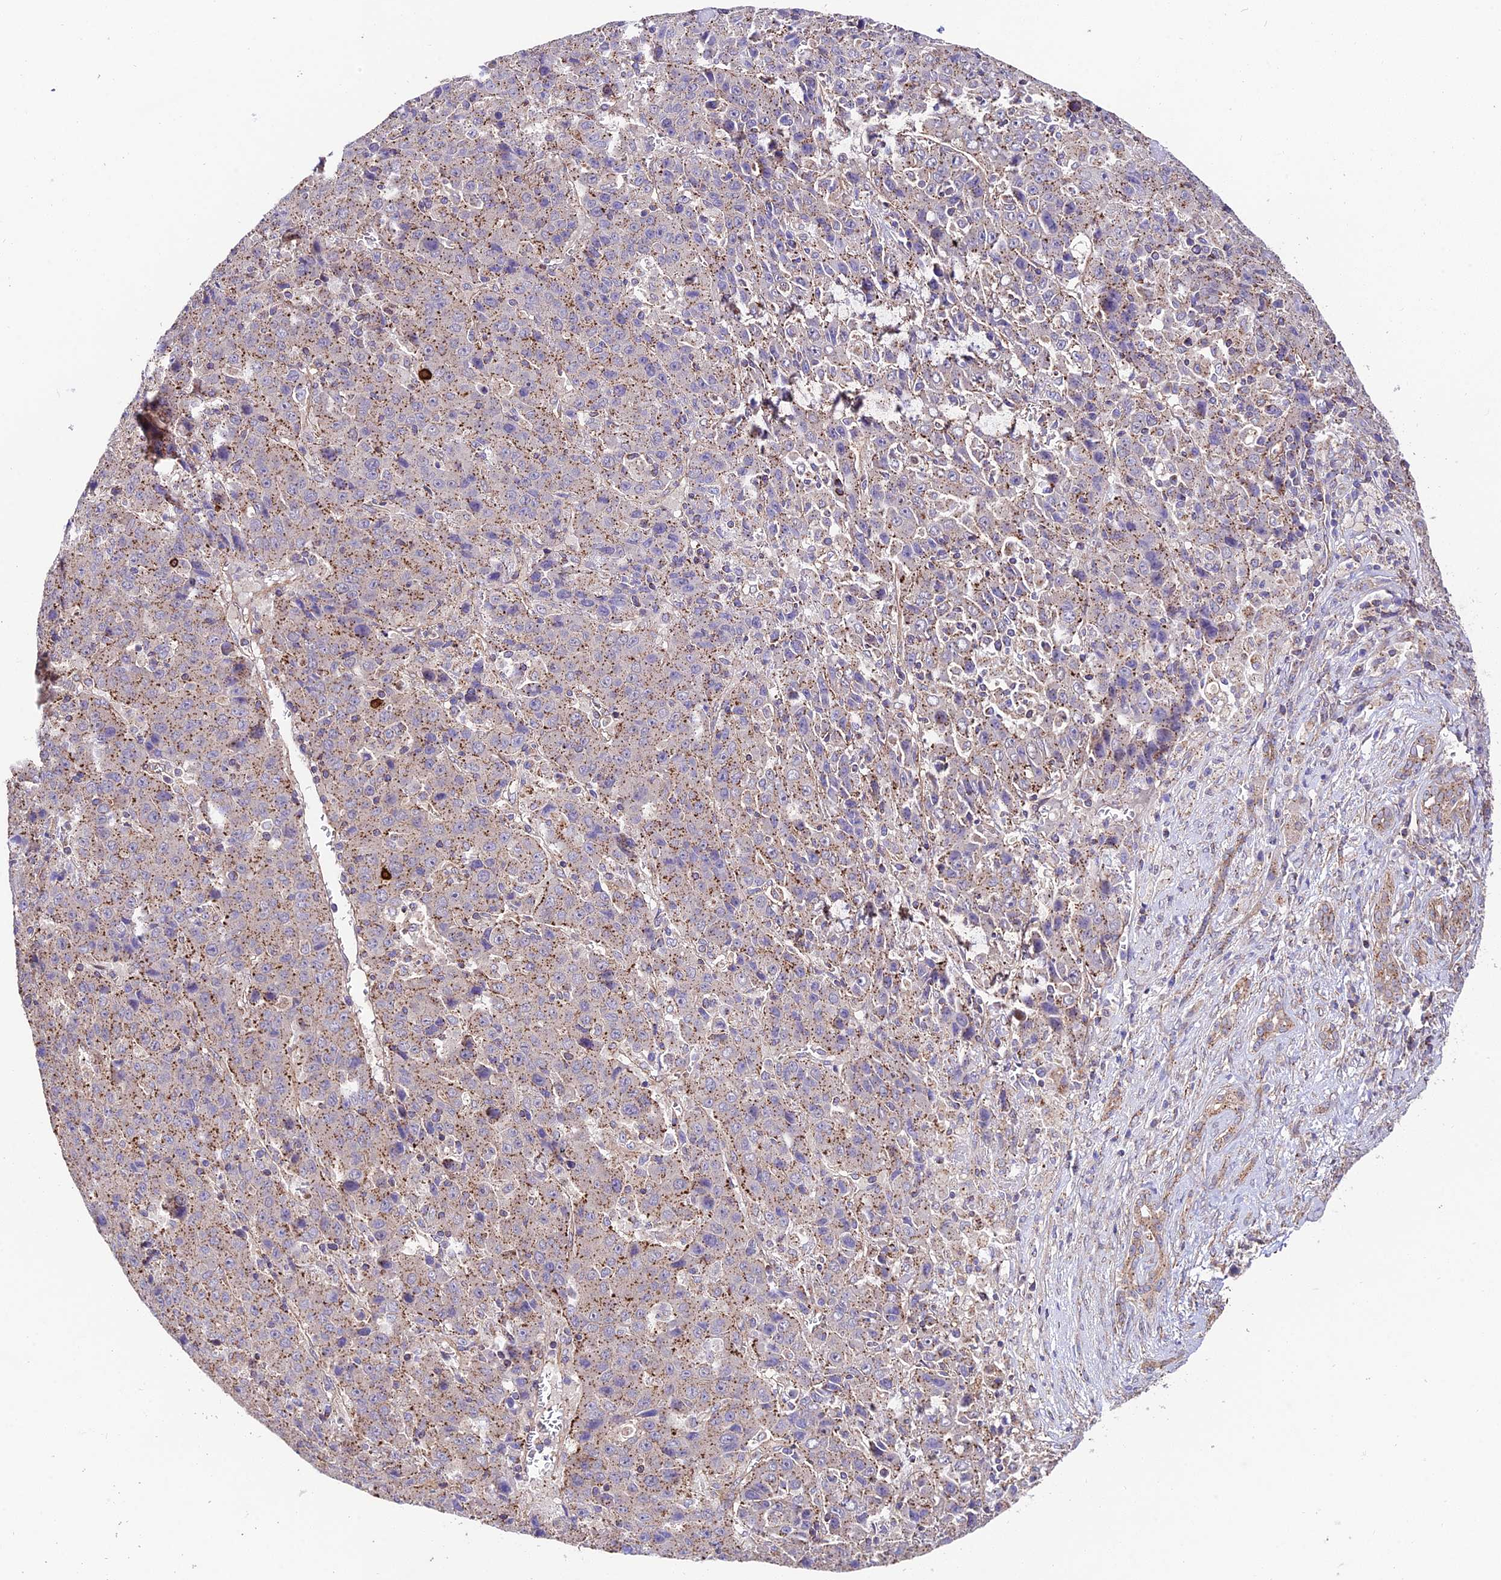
{"staining": {"intensity": "moderate", "quantity": ">75%", "location": "cytoplasmic/membranous"}, "tissue": "liver cancer", "cell_type": "Tumor cells", "image_type": "cancer", "snomed": [{"axis": "morphology", "description": "Carcinoma, Hepatocellular, NOS"}, {"axis": "topography", "description": "Liver"}], "caption": "Immunohistochemical staining of hepatocellular carcinoma (liver) shows medium levels of moderate cytoplasmic/membranous protein expression in approximately >75% of tumor cells.", "gene": "QRFP", "patient": {"sex": "female", "age": 53}}